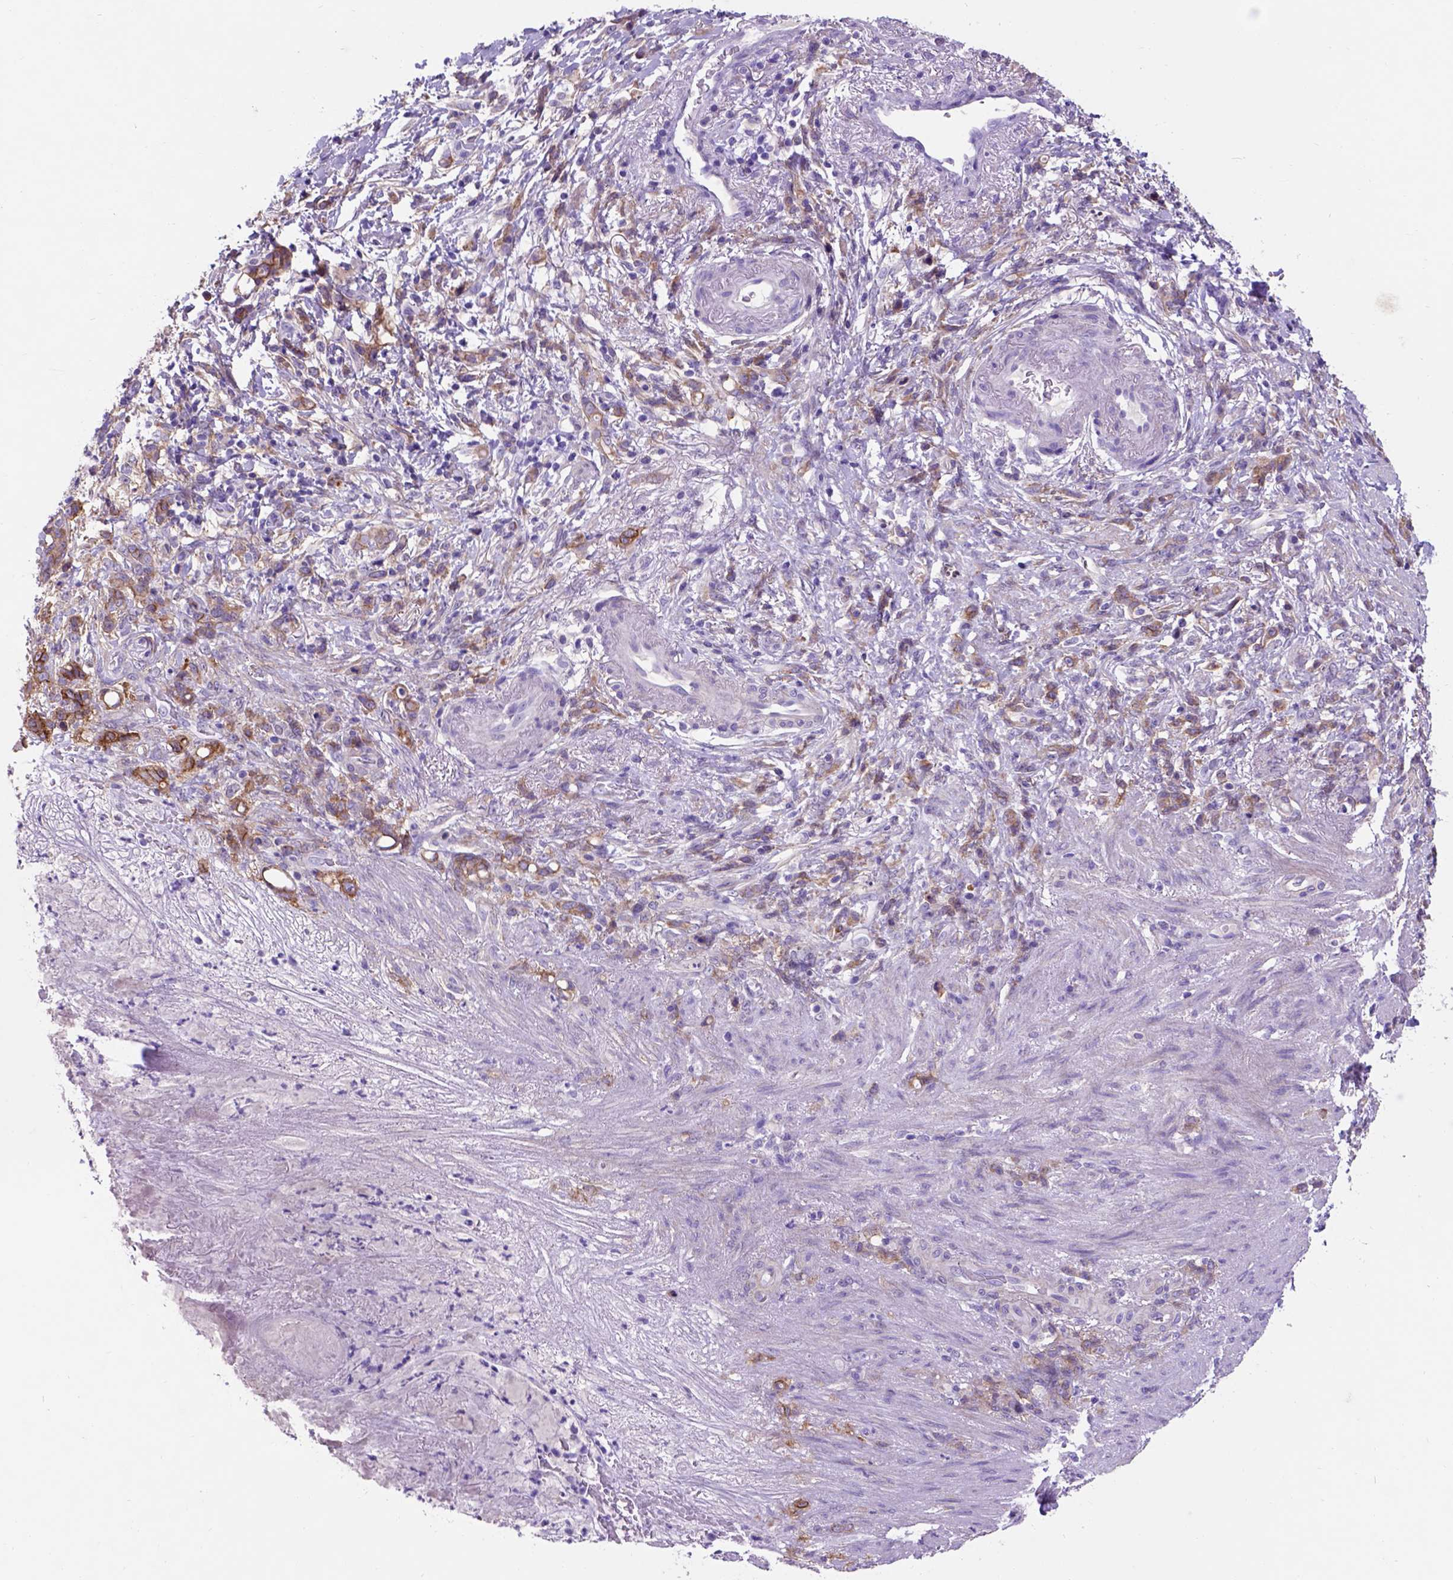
{"staining": {"intensity": "moderate", "quantity": "<25%", "location": "cytoplasmic/membranous"}, "tissue": "stomach cancer", "cell_type": "Tumor cells", "image_type": "cancer", "snomed": [{"axis": "morphology", "description": "Adenocarcinoma, NOS"}, {"axis": "topography", "description": "Stomach"}], "caption": "A micrograph showing moderate cytoplasmic/membranous staining in about <25% of tumor cells in adenocarcinoma (stomach), as visualized by brown immunohistochemical staining.", "gene": "EGFR", "patient": {"sex": "female", "age": 84}}